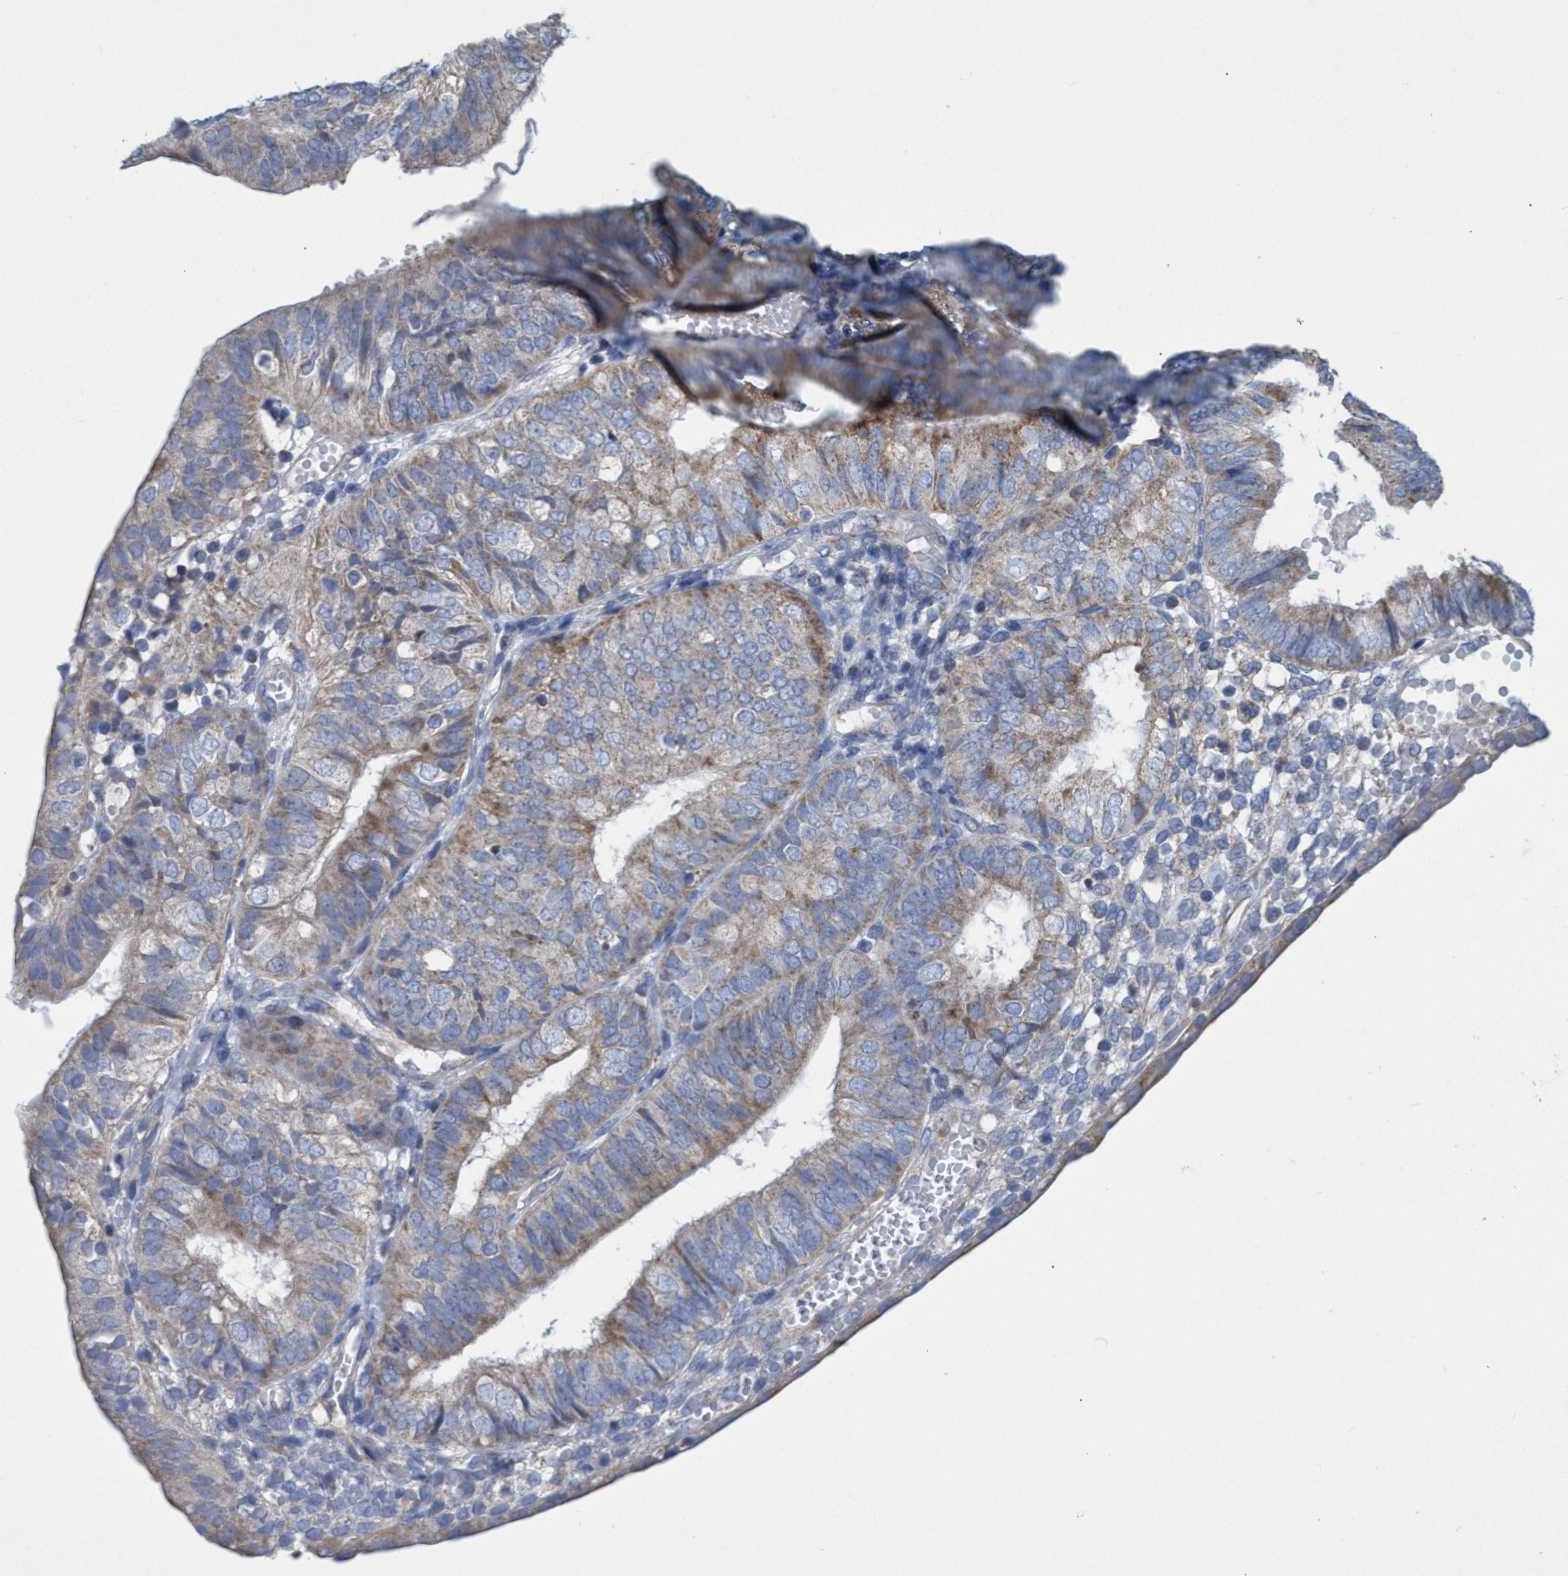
{"staining": {"intensity": "weak", "quantity": "<25%", "location": "cytoplasmic/membranous"}, "tissue": "endometrial cancer", "cell_type": "Tumor cells", "image_type": "cancer", "snomed": [{"axis": "morphology", "description": "Adenocarcinoma, NOS"}, {"axis": "topography", "description": "Endometrium"}], "caption": "This is an immunohistochemistry (IHC) micrograph of adenocarcinoma (endometrial). There is no positivity in tumor cells.", "gene": "ZNF750", "patient": {"sex": "female", "age": 58}}